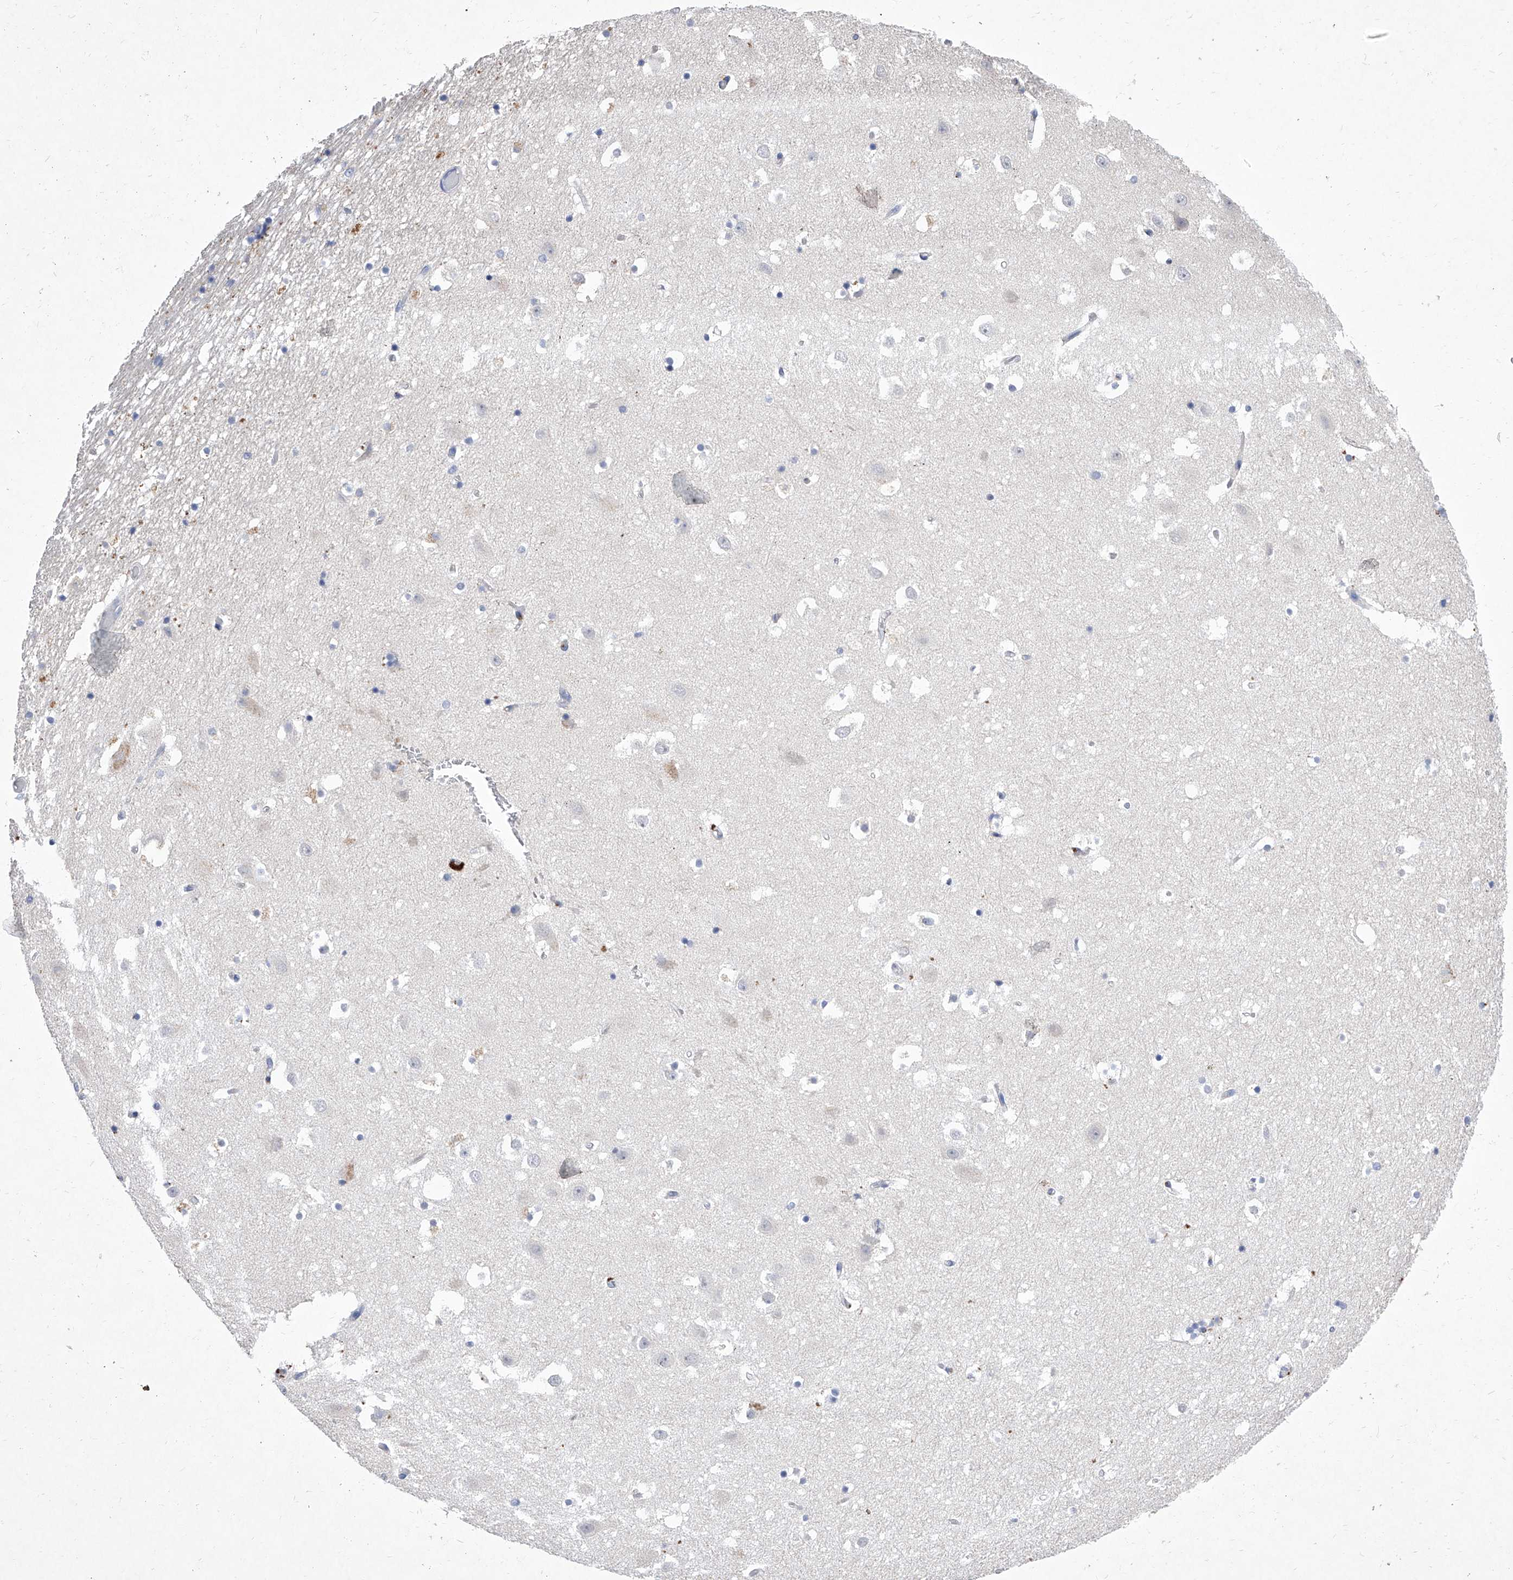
{"staining": {"intensity": "negative", "quantity": "none", "location": "none"}, "tissue": "hippocampus", "cell_type": "Glial cells", "image_type": "normal", "snomed": [{"axis": "morphology", "description": "Normal tissue, NOS"}, {"axis": "topography", "description": "Hippocampus"}], "caption": "There is no significant positivity in glial cells of hippocampus. The staining is performed using DAB (3,3'-diaminobenzidine) brown chromogen with nuclei counter-stained in using hematoxylin.", "gene": "IFNL2", "patient": {"sex": "female", "age": 52}}